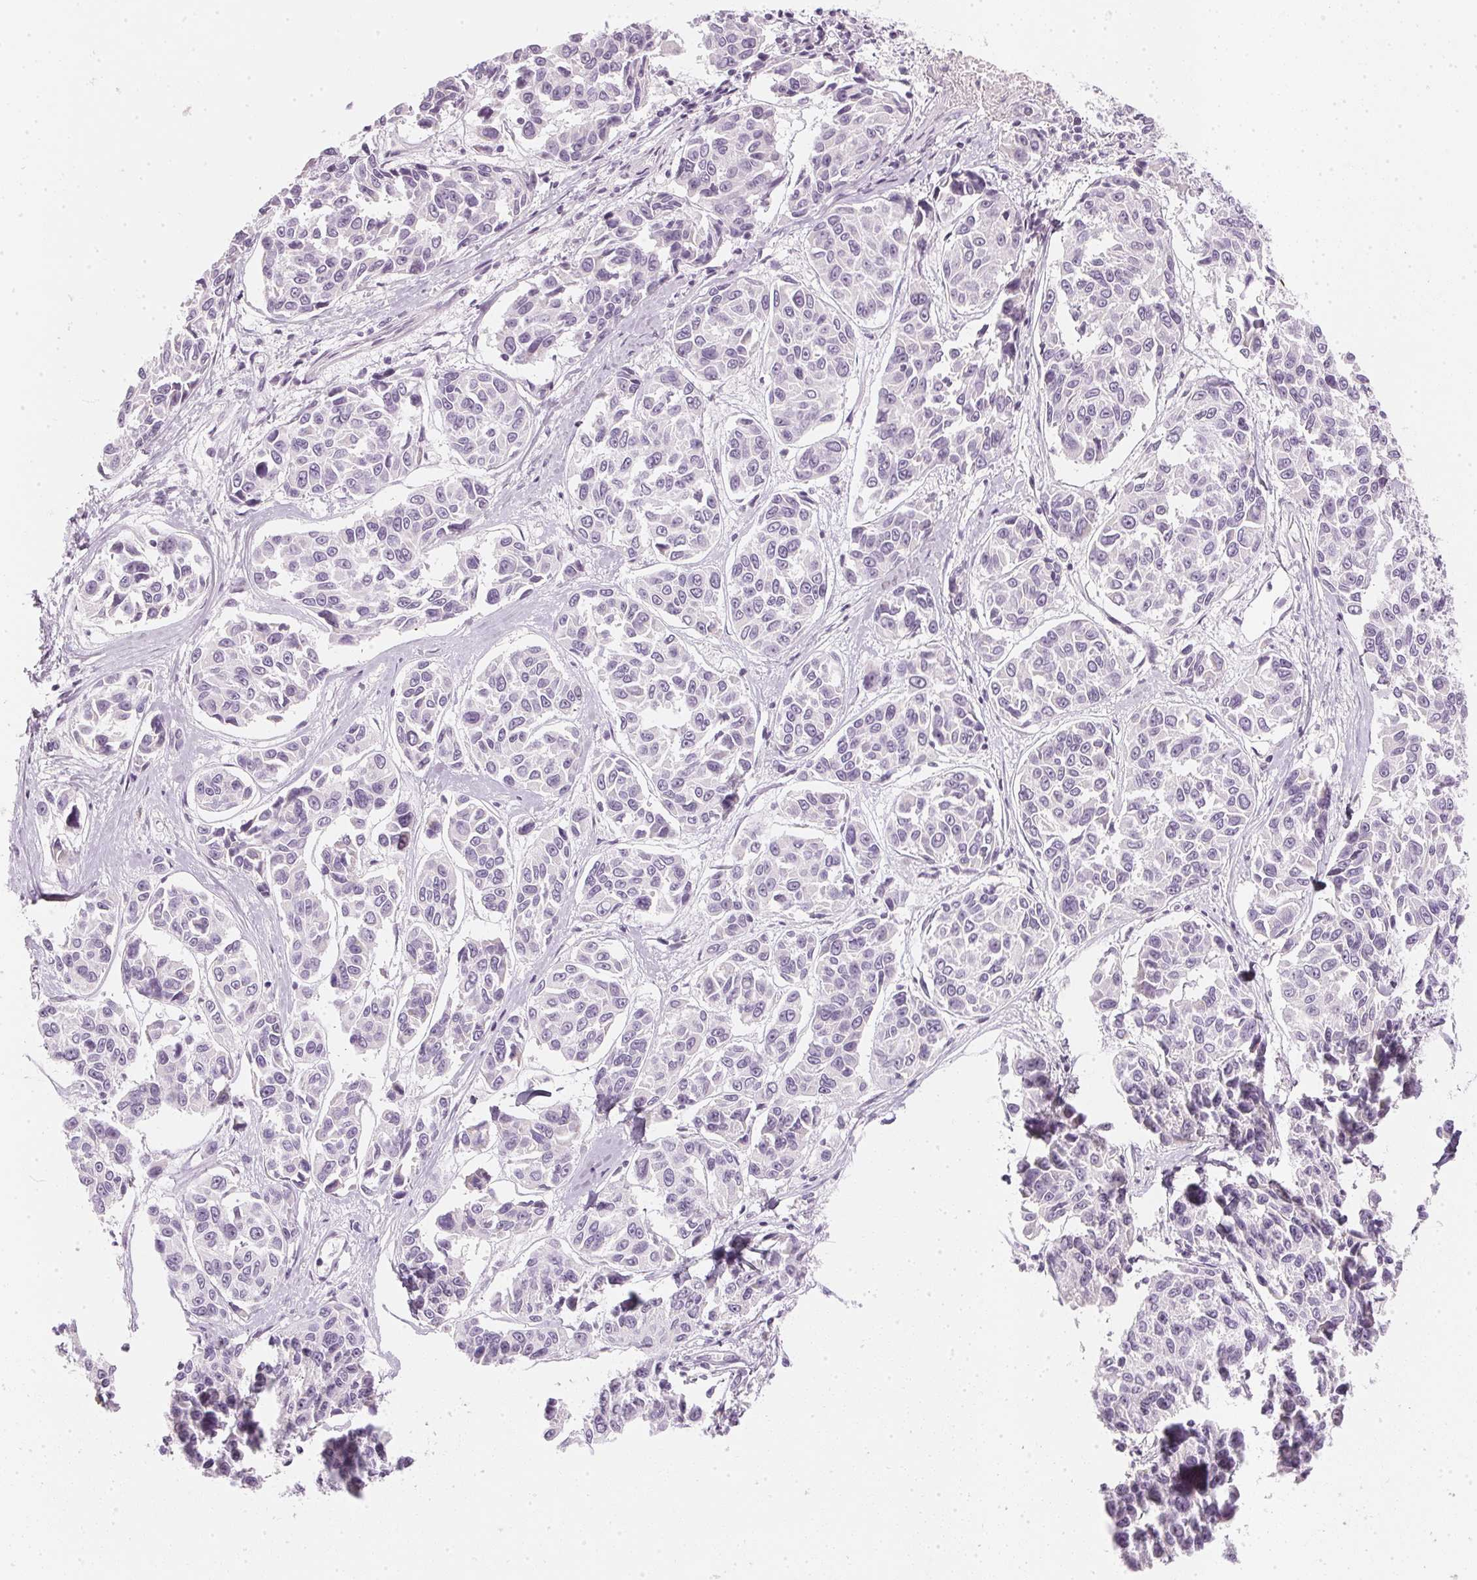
{"staining": {"intensity": "negative", "quantity": "none", "location": "none"}, "tissue": "melanoma", "cell_type": "Tumor cells", "image_type": "cancer", "snomed": [{"axis": "morphology", "description": "Malignant melanoma, NOS"}, {"axis": "topography", "description": "Skin"}], "caption": "Tumor cells show no significant protein staining in malignant melanoma.", "gene": "CHST4", "patient": {"sex": "female", "age": 66}}